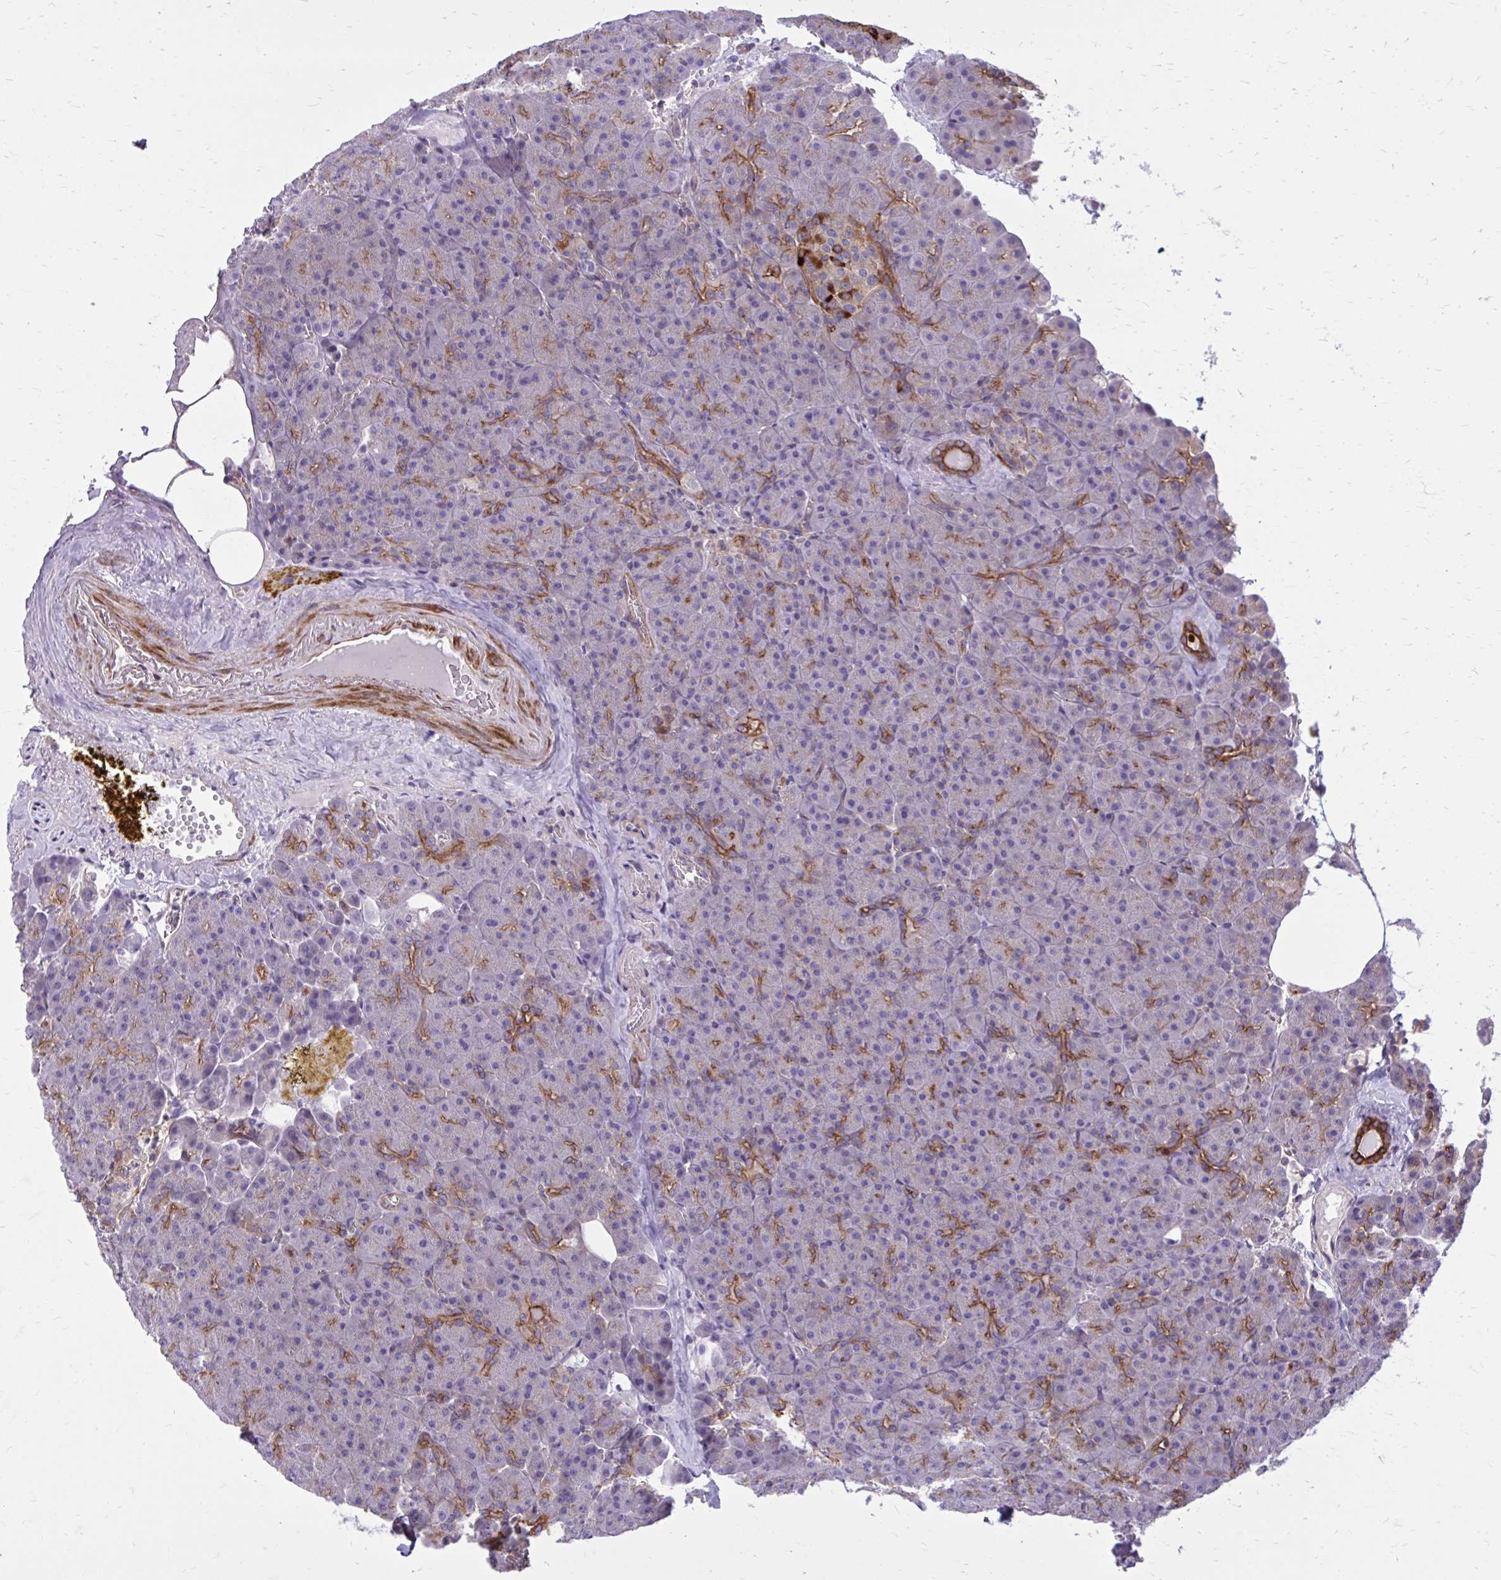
{"staining": {"intensity": "moderate", "quantity": "<25%", "location": "cytoplasmic/membranous"}, "tissue": "pancreas", "cell_type": "Exocrine glandular cells", "image_type": "normal", "snomed": [{"axis": "morphology", "description": "Normal tissue, NOS"}, {"axis": "topography", "description": "Pancreas"}], "caption": "Approximately <25% of exocrine glandular cells in unremarkable pancreas demonstrate moderate cytoplasmic/membranous protein expression as visualized by brown immunohistochemical staining.", "gene": "FAP", "patient": {"sex": "female", "age": 74}}